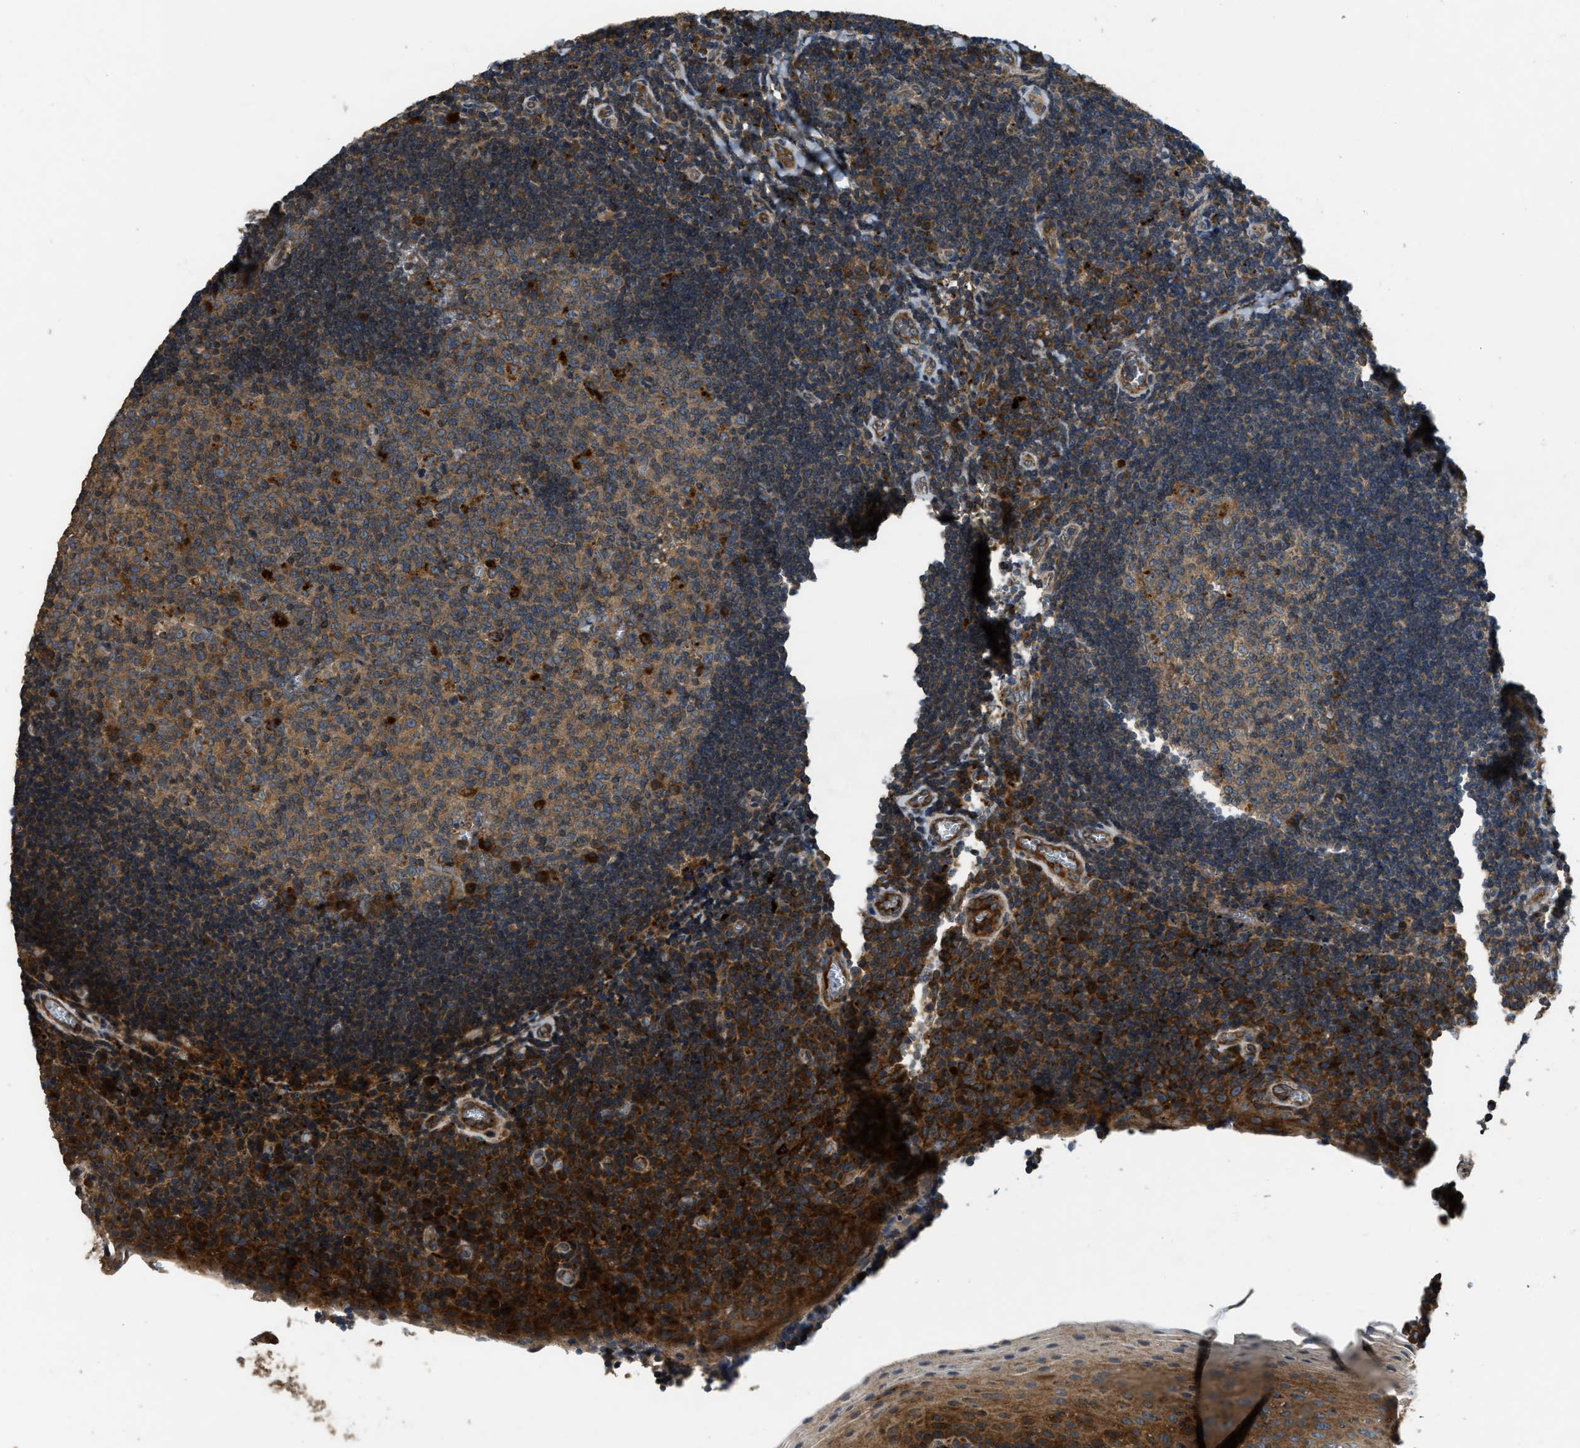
{"staining": {"intensity": "strong", "quantity": "25%-75%", "location": "cytoplasmic/membranous"}, "tissue": "tonsil", "cell_type": "Germinal center cells", "image_type": "normal", "snomed": [{"axis": "morphology", "description": "Normal tissue, NOS"}, {"axis": "morphology", "description": "Inflammation, NOS"}, {"axis": "topography", "description": "Tonsil"}], "caption": "The image displays immunohistochemical staining of benign tonsil. There is strong cytoplasmic/membranous positivity is identified in about 25%-75% of germinal center cells.", "gene": "GGH", "patient": {"sex": "female", "age": 31}}